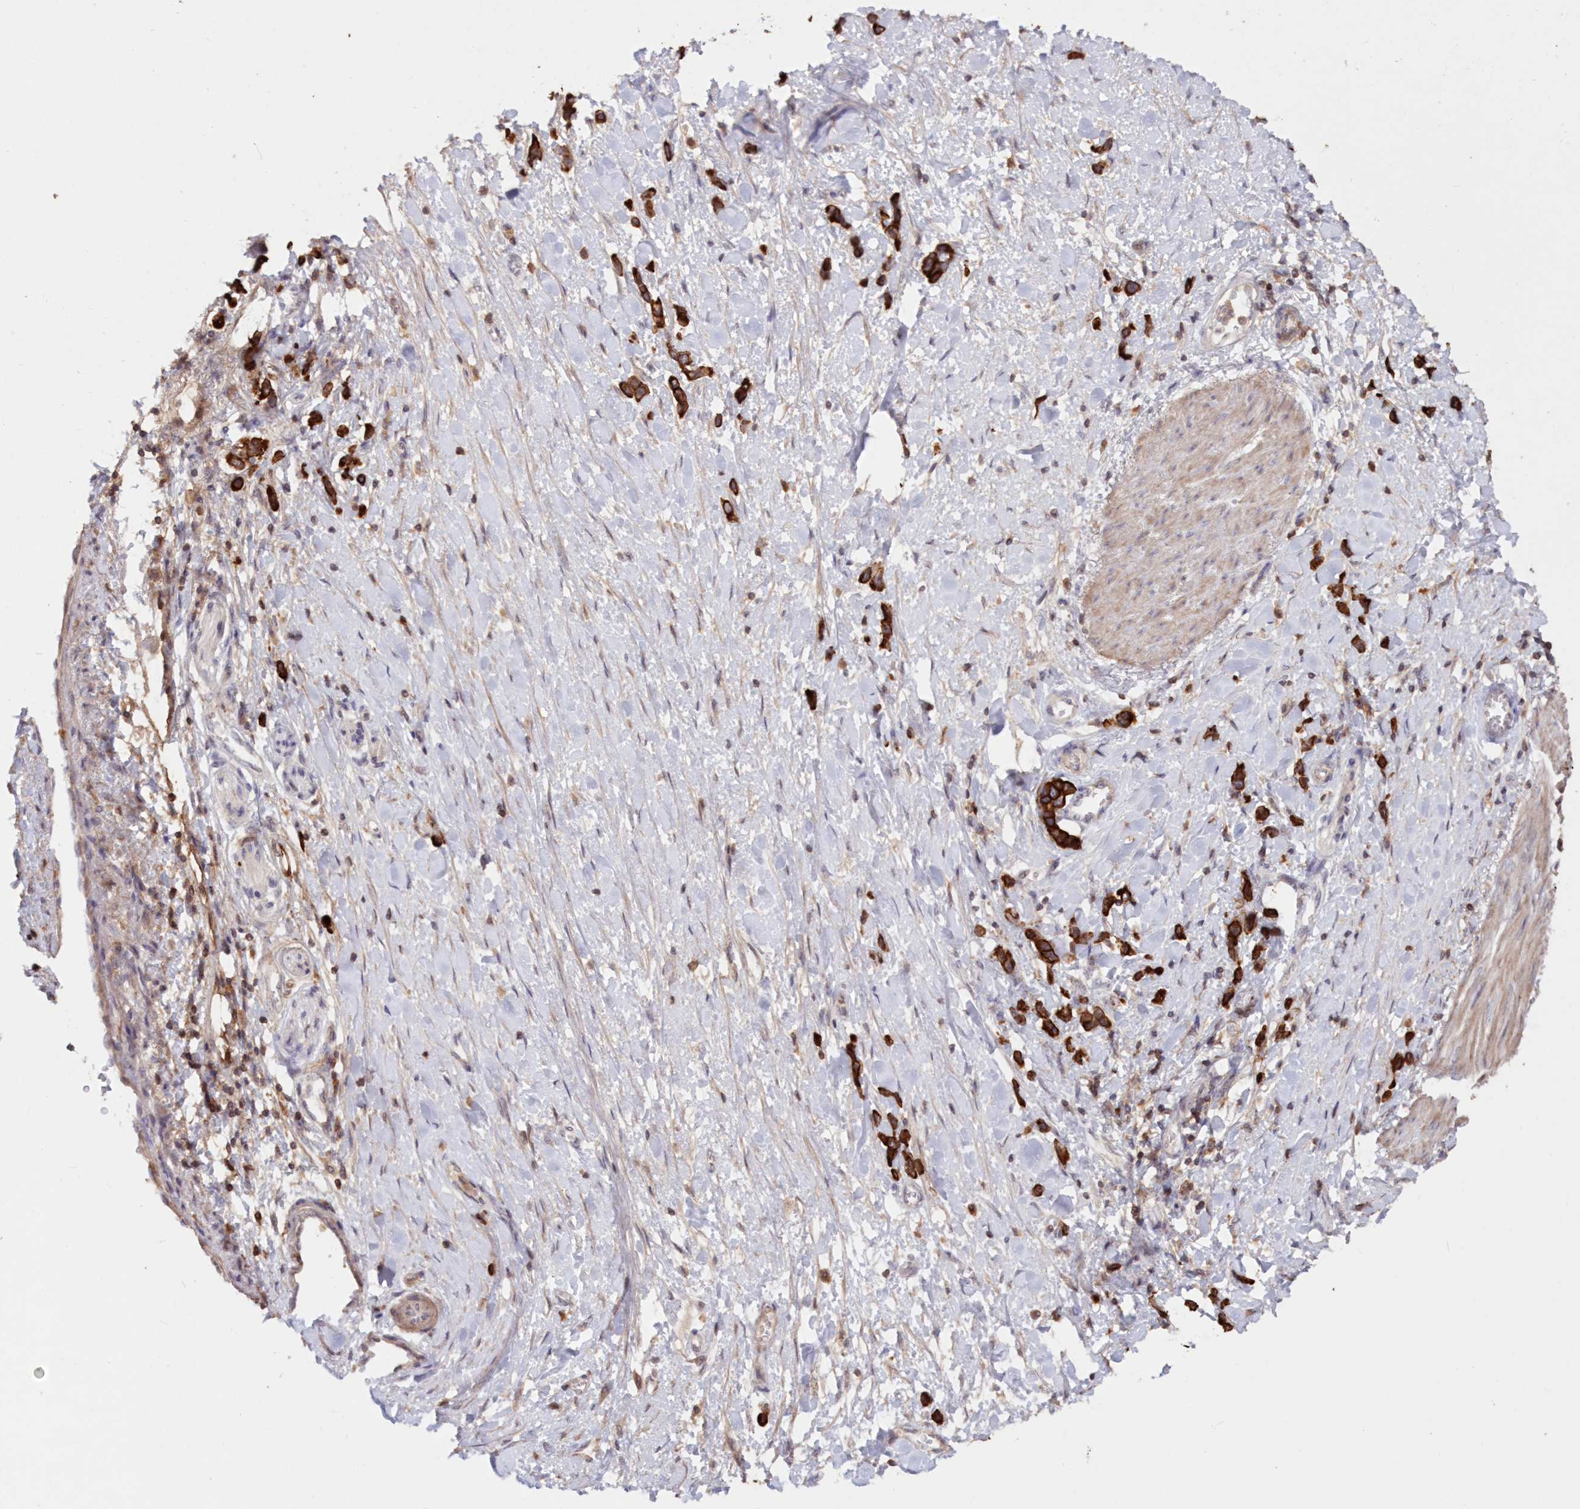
{"staining": {"intensity": "strong", "quantity": ">75%", "location": "cytoplasmic/membranous"}, "tissue": "stomach cancer", "cell_type": "Tumor cells", "image_type": "cancer", "snomed": [{"axis": "morphology", "description": "Adenocarcinoma, NOS"}, {"axis": "topography", "description": "Stomach"}], "caption": "This photomicrograph reveals stomach adenocarcinoma stained with immunohistochemistry (IHC) to label a protein in brown. The cytoplasmic/membranous of tumor cells show strong positivity for the protein. Nuclei are counter-stained blue.", "gene": "SNED1", "patient": {"sex": "female", "age": 65}}